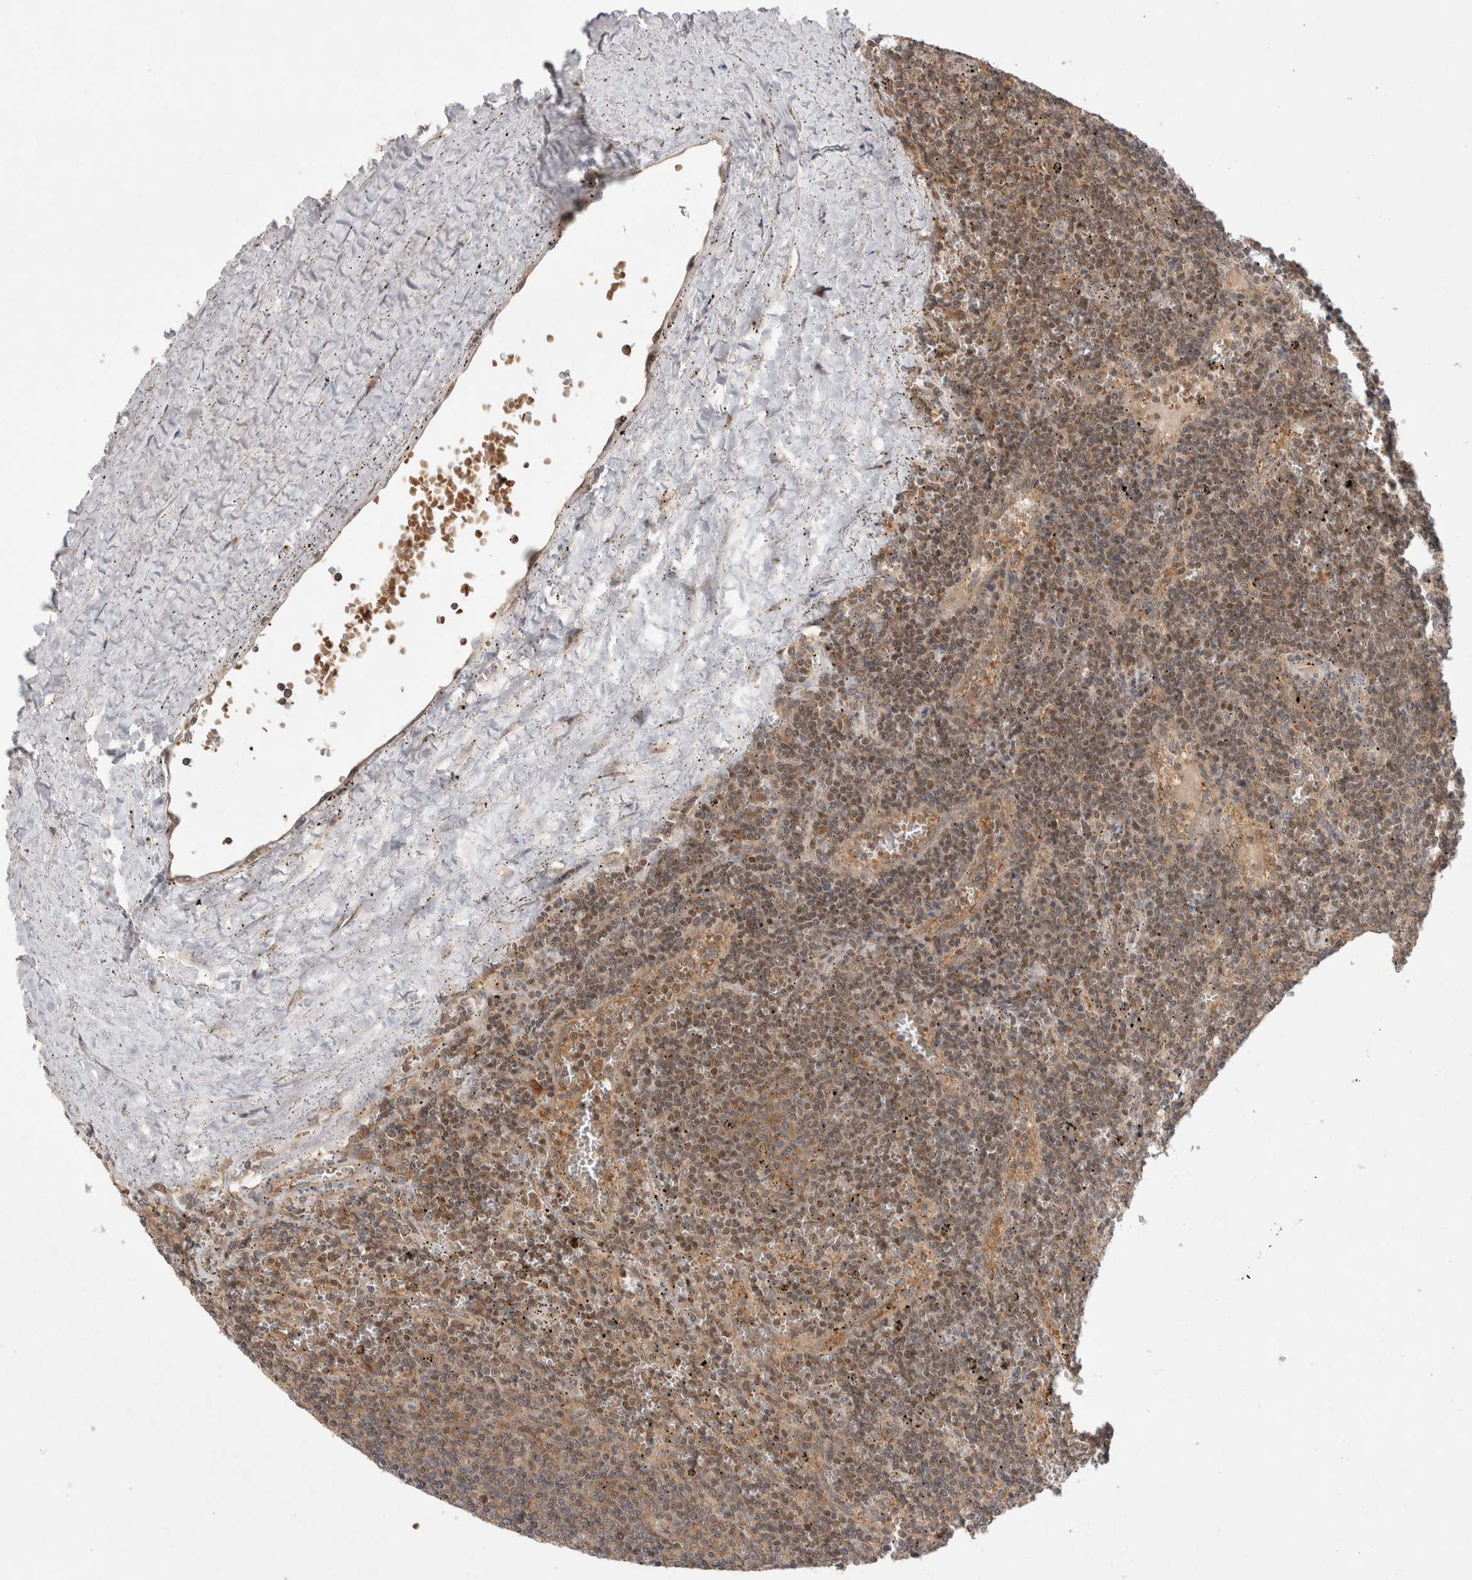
{"staining": {"intensity": "moderate", "quantity": ">75%", "location": "cytoplasmic/membranous"}, "tissue": "lymphoma", "cell_type": "Tumor cells", "image_type": "cancer", "snomed": [{"axis": "morphology", "description": "Malignant lymphoma, non-Hodgkin's type, Low grade"}, {"axis": "topography", "description": "Spleen"}], "caption": "Low-grade malignant lymphoma, non-Hodgkin's type stained for a protein demonstrates moderate cytoplasmic/membranous positivity in tumor cells. The staining was performed using DAB (3,3'-diaminobenzidine), with brown indicating positive protein expression. Nuclei are stained blue with hematoxylin.", "gene": "EIF3E", "patient": {"sex": "female", "age": 50}}